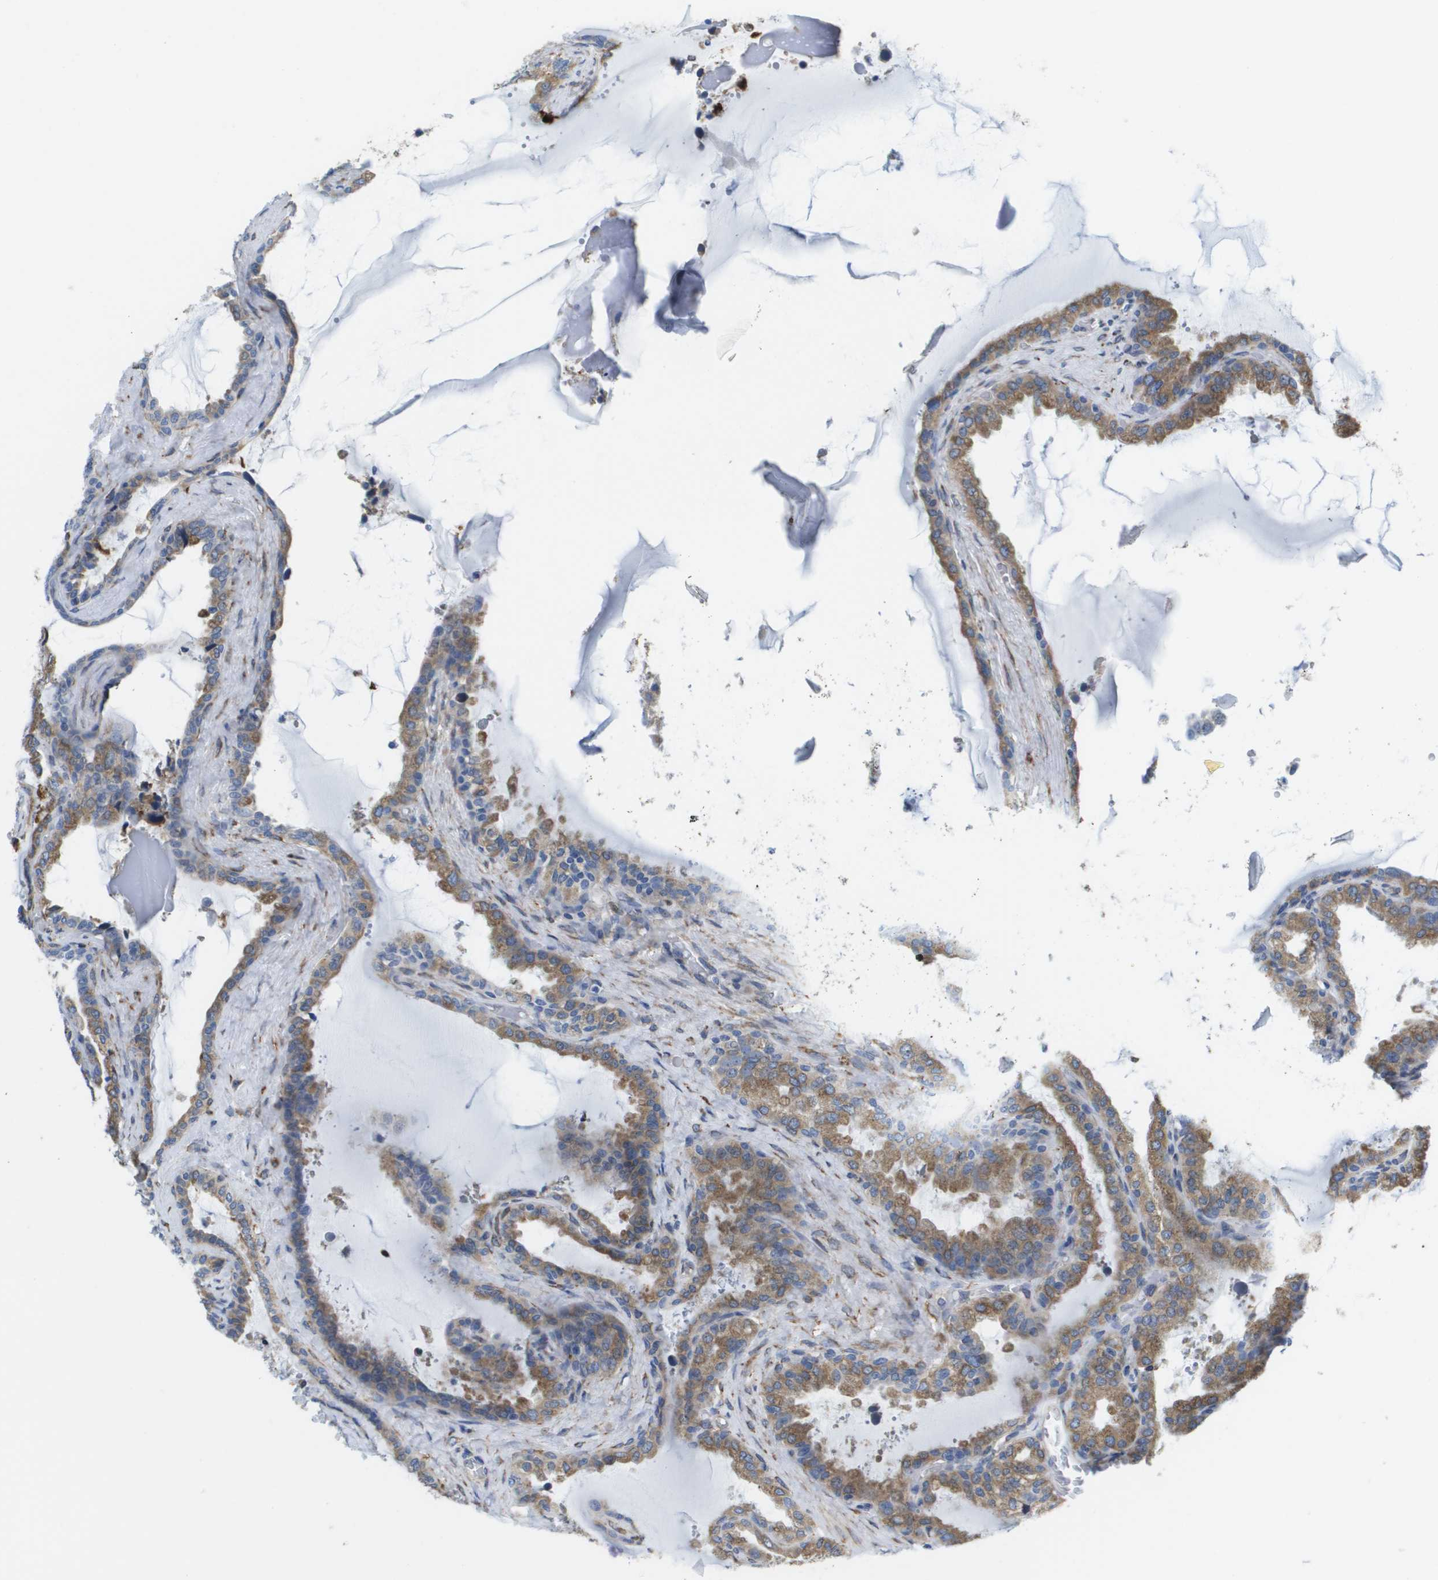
{"staining": {"intensity": "moderate", "quantity": ">75%", "location": "cytoplasmic/membranous"}, "tissue": "seminal vesicle", "cell_type": "Glandular cells", "image_type": "normal", "snomed": [{"axis": "morphology", "description": "Normal tissue, NOS"}, {"axis": "topography", "description": "Seminal veicle"}], "caption": "Protein staining of unremarkable seminal vesicle demonstrates moderate cytoplasmic/membranous expression in about >75% of glandular cells.", "gene": "ST3GAL2", "patient": {"sex": "male", "age": 46}}